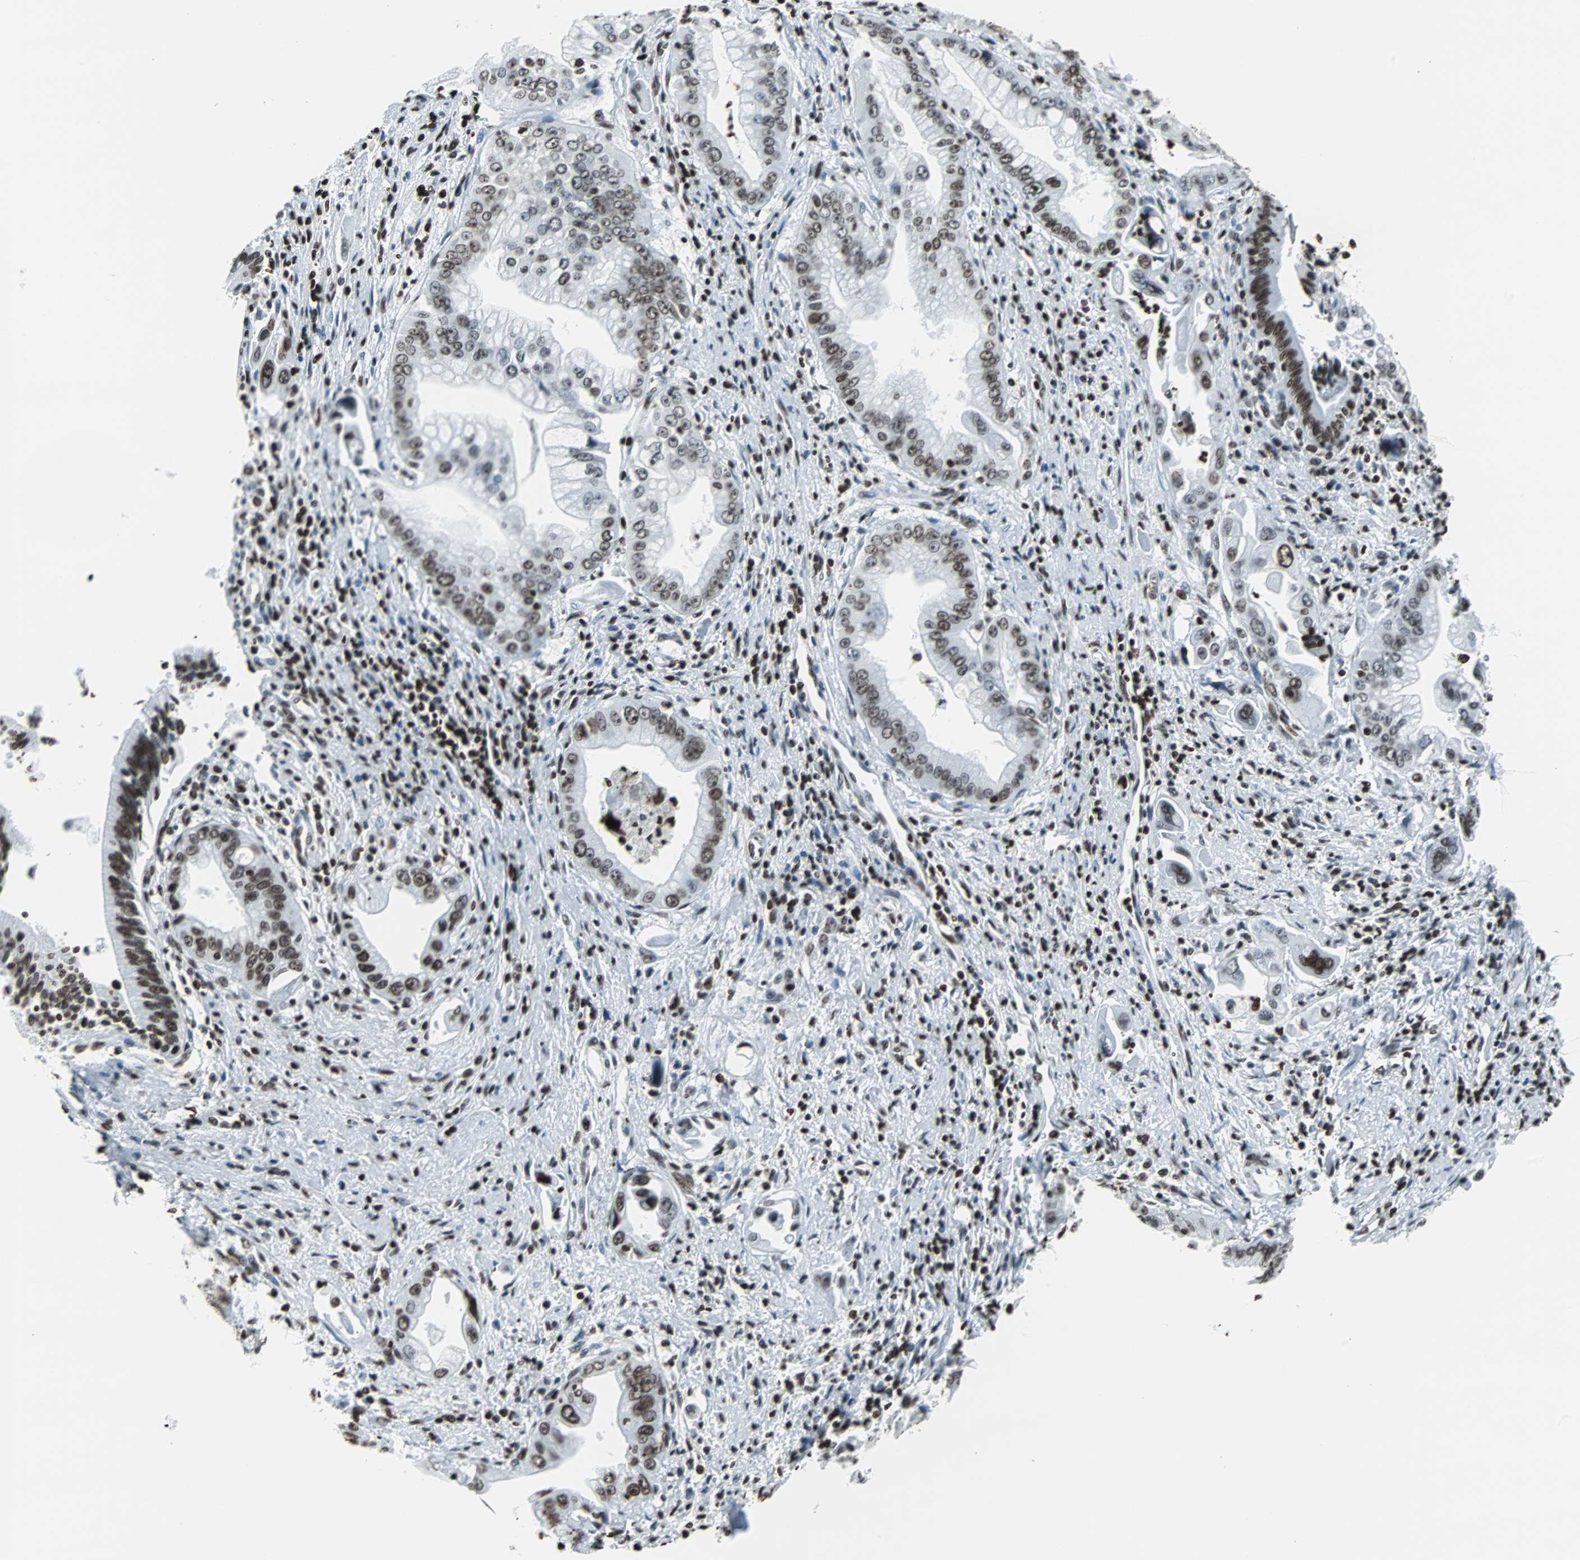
{"staining": {"intensity": "moderate", "quantity": ">75%", "location": "nuclear"}, "tissue": "pancreatic cancer", "cell_type": "Tumor cells", "image_type": "cancer", "snomed": [{"axis": "morphology", "description": "Adenocarcinoma, NOS"}, {"axis": "topography", "description": "Pancreas"}], "caption": "This photomicrograph displays pancreatic cancer stained with immunohistochemistry to label a protein in brown. The nuclear of tumor cells show moderate positivity for the protein. Nuclei are counter-stained blue.", "gene": "H2BC18", "patient": {"sex": "male", "age": 59}}